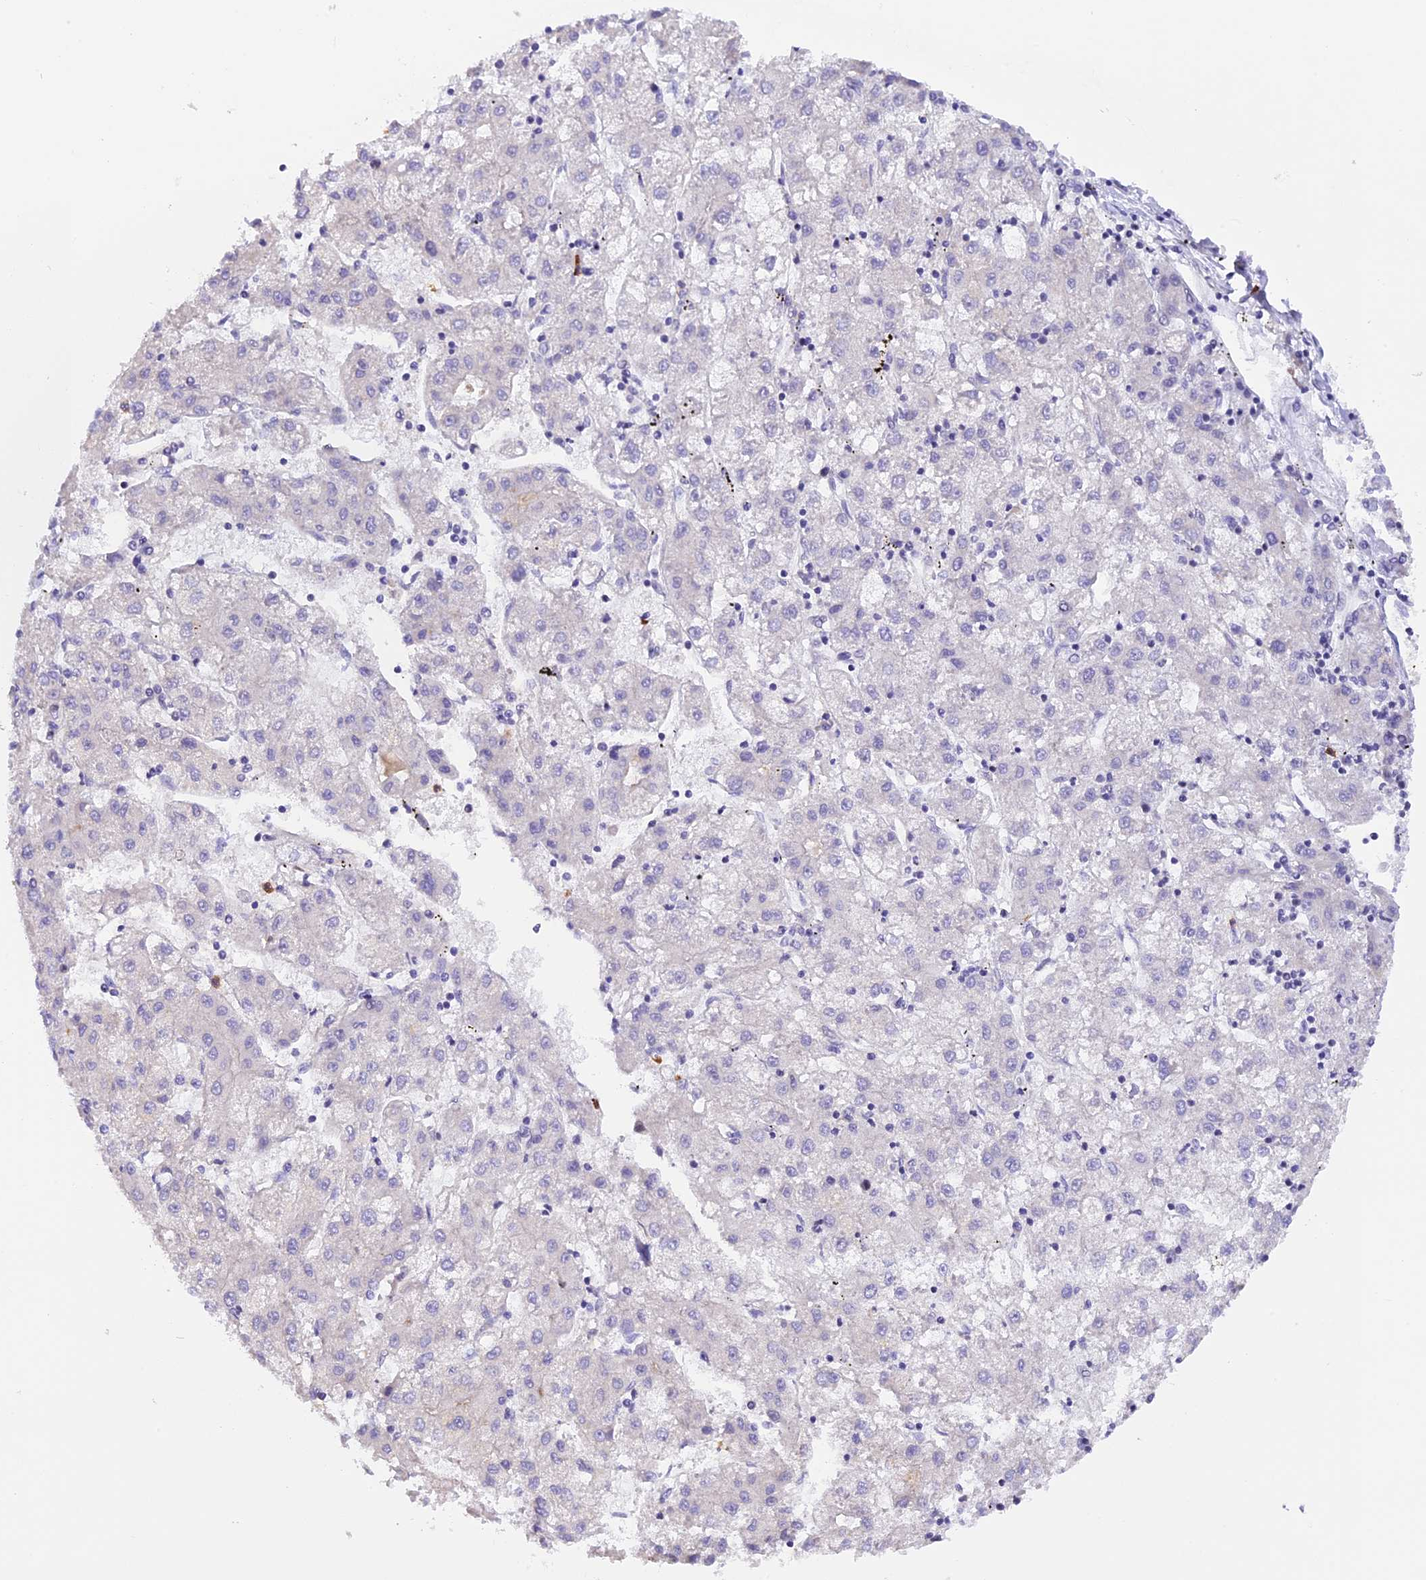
{"staining": {"intensity": "negative", "quantity": "none", "location": "none"}, "tissue": "liver cancer", "cell_type": "Tumor cells", "image_type": "cancer", "snomed": [{"axis": "morphology", "description": "Carcinoma, Hepatocellular, NOS"}, {"axis": "topography", "description": "Liver"}], "caption": "This is a micrograph of immunohistochemistry staining of hepatocellular carcinoma (liver), which shows no expression in tumor cells.", "gene": "MAP3K7CL", "patient": {"sex": "male", "age": 72}}